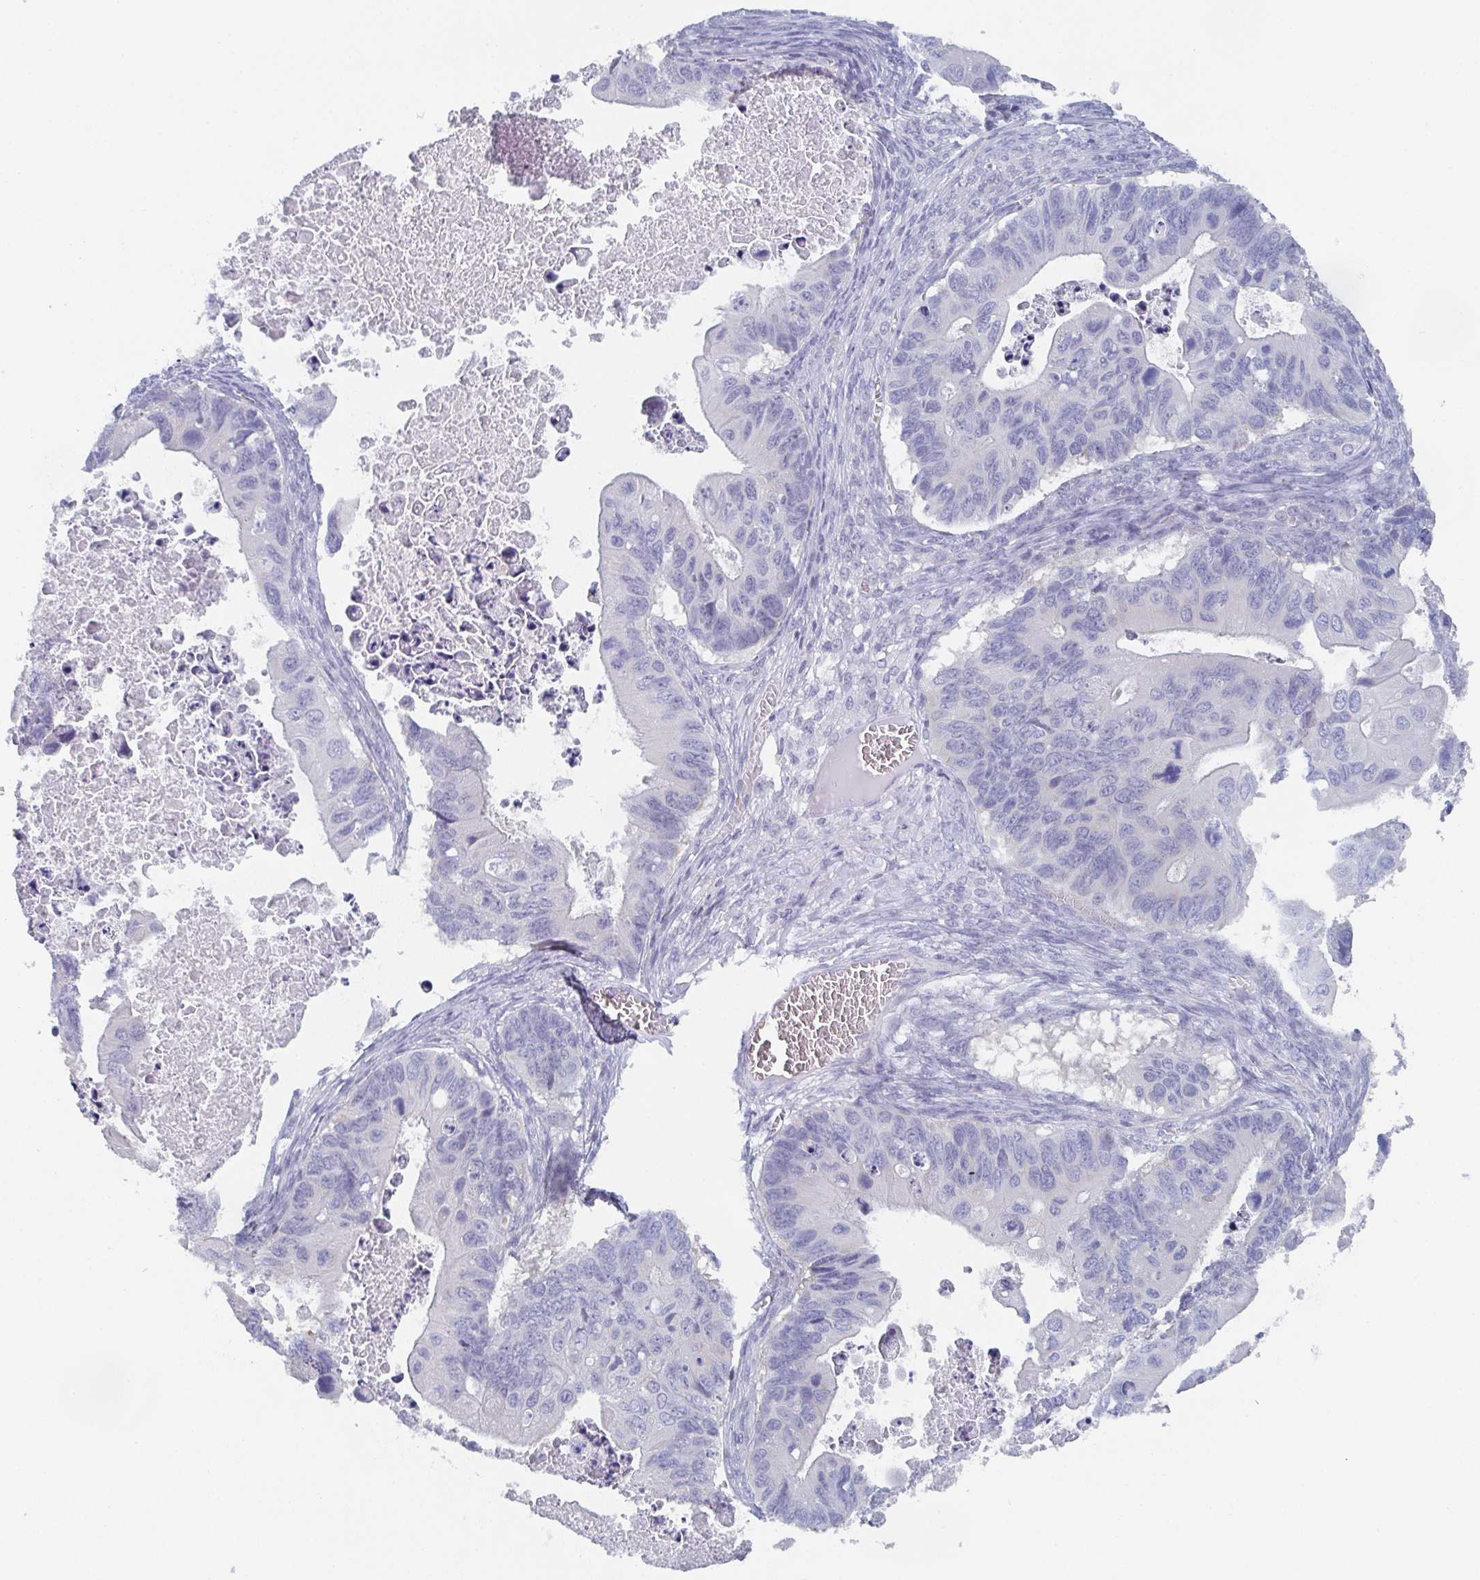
{"staining": {"intensity": "negative", "quantity": "none", "location": "none"}, "tissue": "ovarian cancer", "cell_type": "Tumor cells", "image_type": "cancer", "snomed": [{"axis": "morphology", "description": "Cystadenocarcinoma, mucinous, NOS"}, {"axis": "topography", "description": "Ovary"}], "caption": "High power microscopy image of an IHC image of mucinous cystadenocarcinoma (ovarian), revealing no significant staining in tumor cells. (DAB immunohistochemistry with hematoxylin counter stain).", "gene": "DYDC2", "patient": {"sex": "female", "age": 64}}